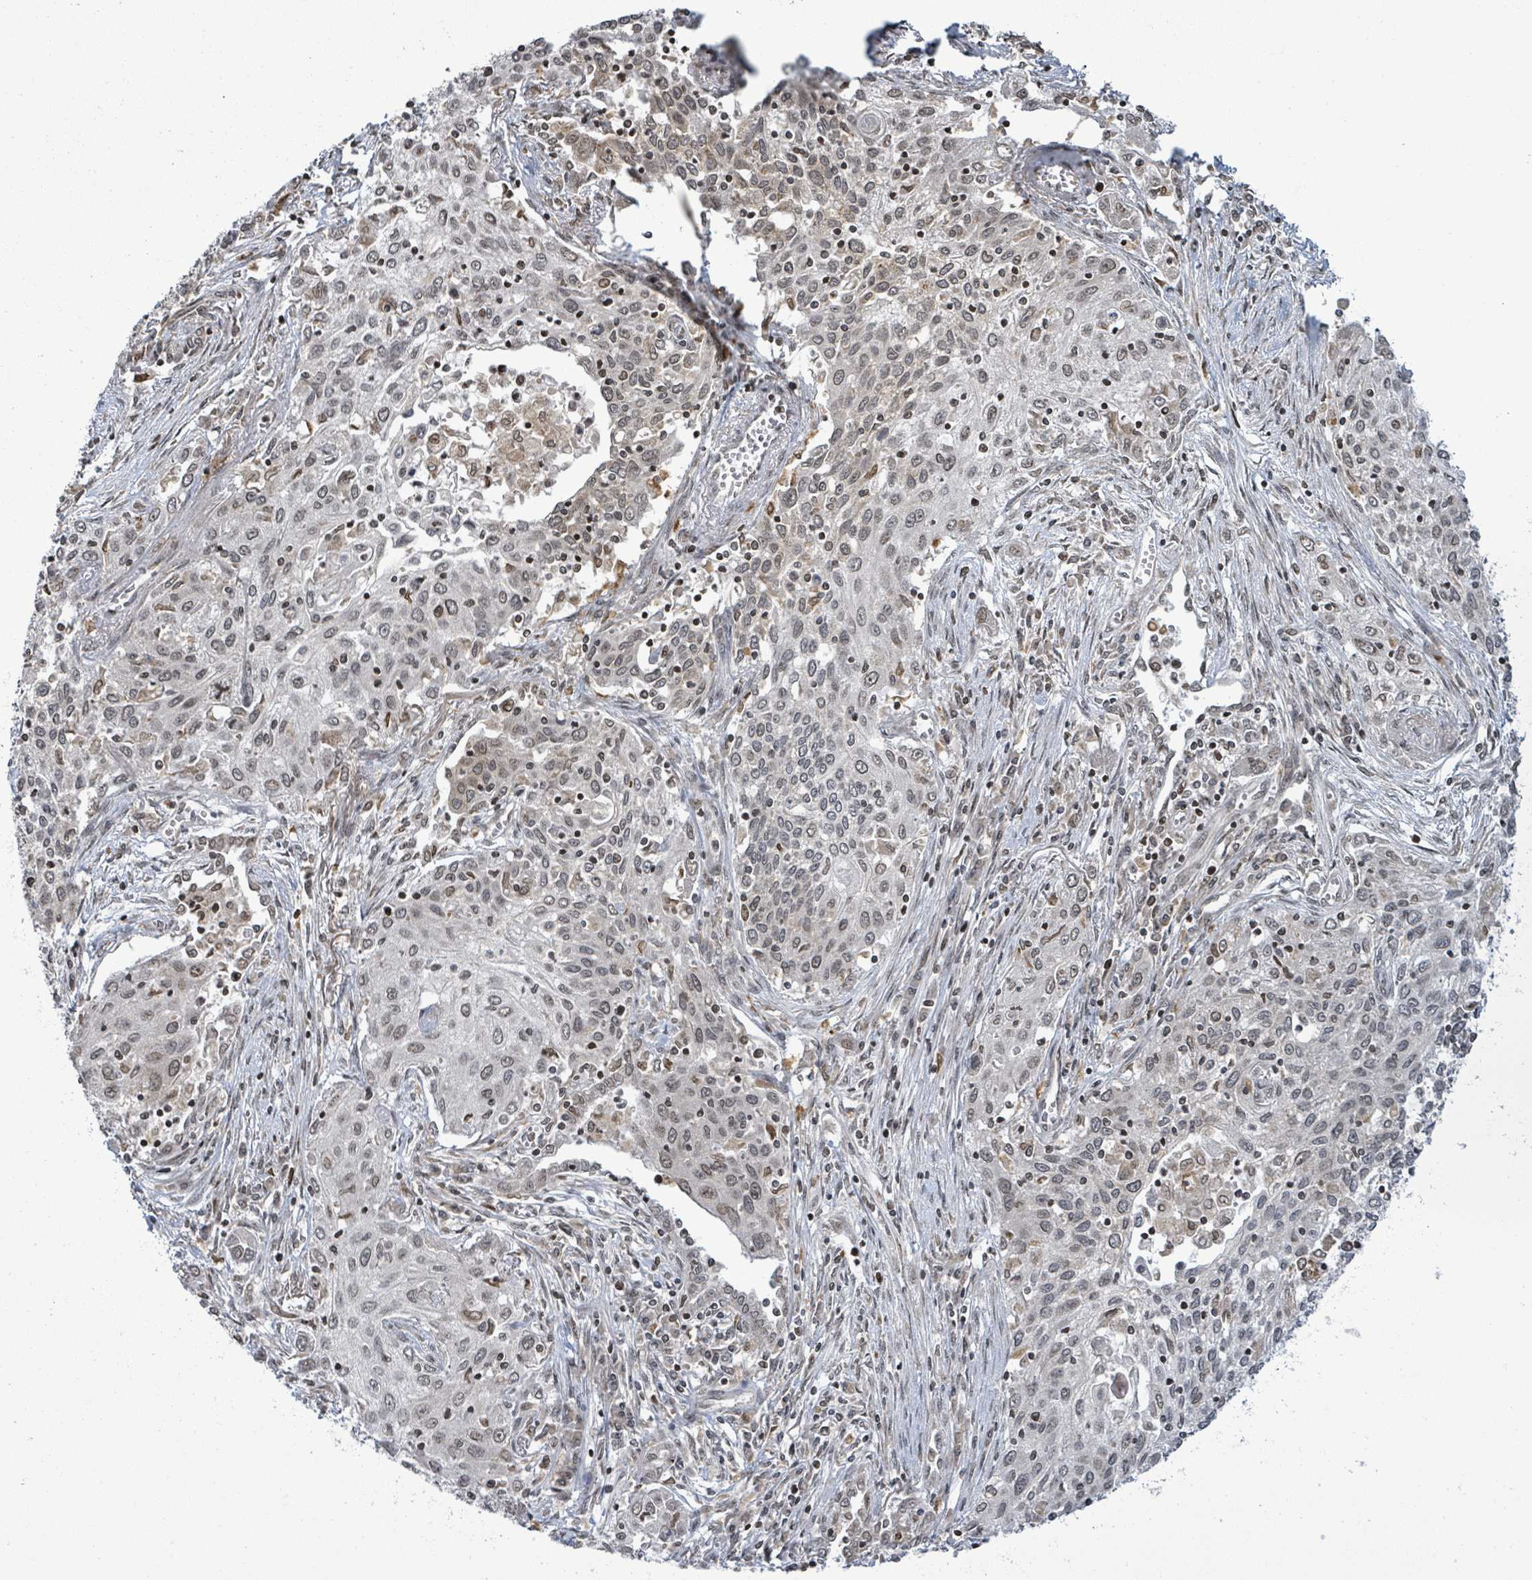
{"staining": {"intensity": "weak", "quantity": "25%-75%", "location": "nuclear"}, "tissue": "lung cancer", "cell_type": "Tumor cells", "image_type": "cancer", "snomed": [{"axis": "morphology", "description": "Squamous cell carcinoma, NOS"}, {"axis": "topography", "description": "Lung"}], "caption": "Brown immunohistochemical staining in lung squamous cell carcinoma displays weak nuclear staining in about 25%-75% of tumor cells.", "gene": "SBF2", "patient": {"sex": "female", "age": 69}}